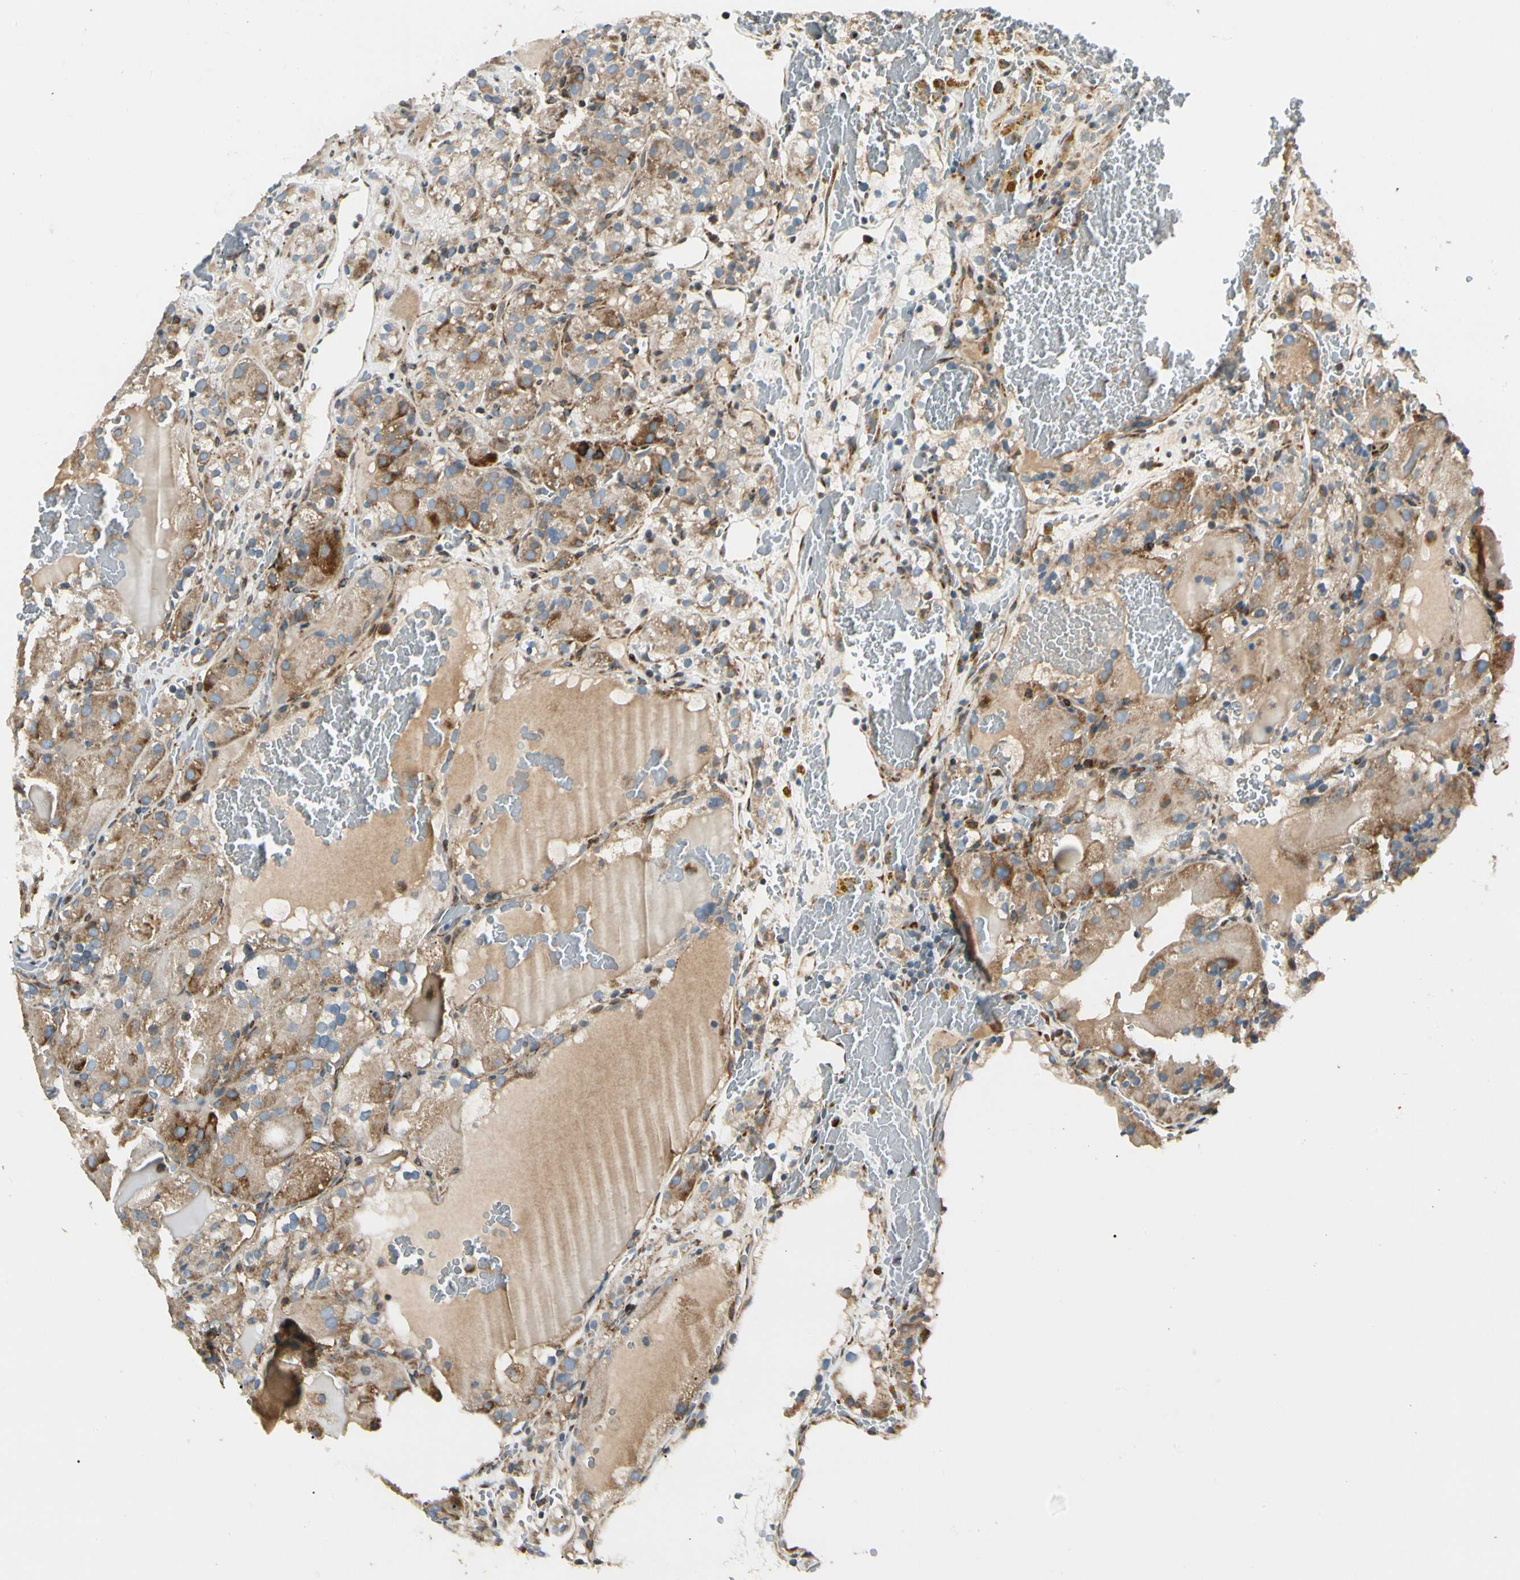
{"staining": {"intensity": "moderate", "quantity": ">75%", "location": "cytoplasmic/membranous"}, "tissue": "renal cancer", "cell_type": "Tumor cells", "image_type": "cancer", "snomed": [{"axis": "morphology", "description": "Normal tissue, NOS"}, {"axis": "morphology", "description": "Adenocarcinoma, NOS"}, {"axis": "topography", "description": "Kidney"}], "caption": "A micrograph of human adenocarcinoma (renal) stained for a protein shows moderate cytoplasmic/membranous brown staining in tumor cells.", "gene": "MRPL9", "patient": {"sex": "male", "age": 61}}